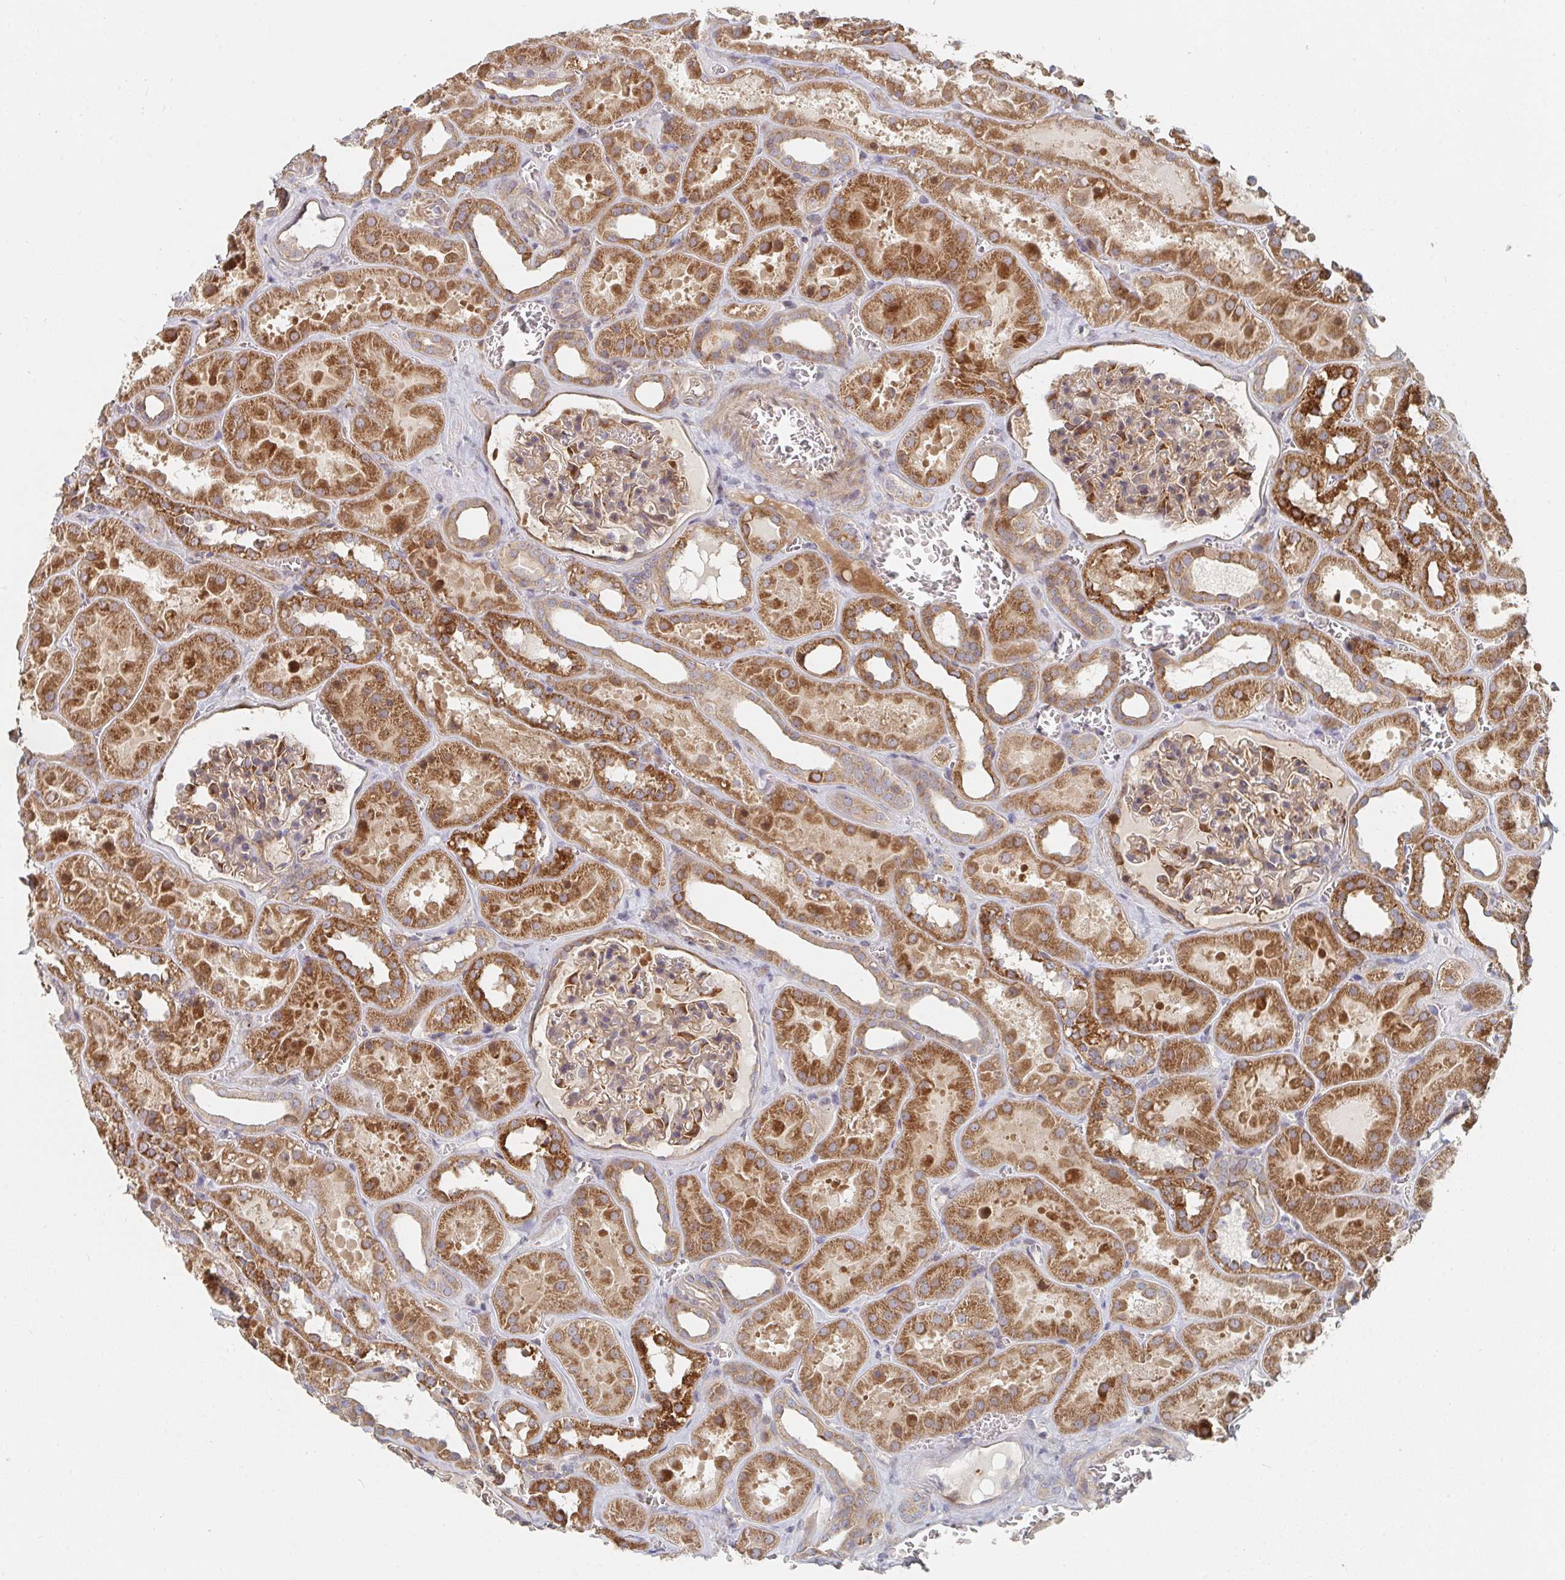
{"staining": {"intensity": "weak", "quantity": "25%-75%", "location": "cytoplasmic/membranous"}, "tissue": "kidney", "cell_type": "Cells in glomeruli", "image_type": "normal", "snomed": [{"axis": "morphology", "description": "Normal tissue, NOS"}, {"axis": "topography", "description": "Kidney"}], "caption": "A brown stain shows weak cytoplasmic/membranous expression of a protein in cells in glomeruli of normal kidney.", "gene": "PTEN", "patient": {"sex": "female", "age": 41}}